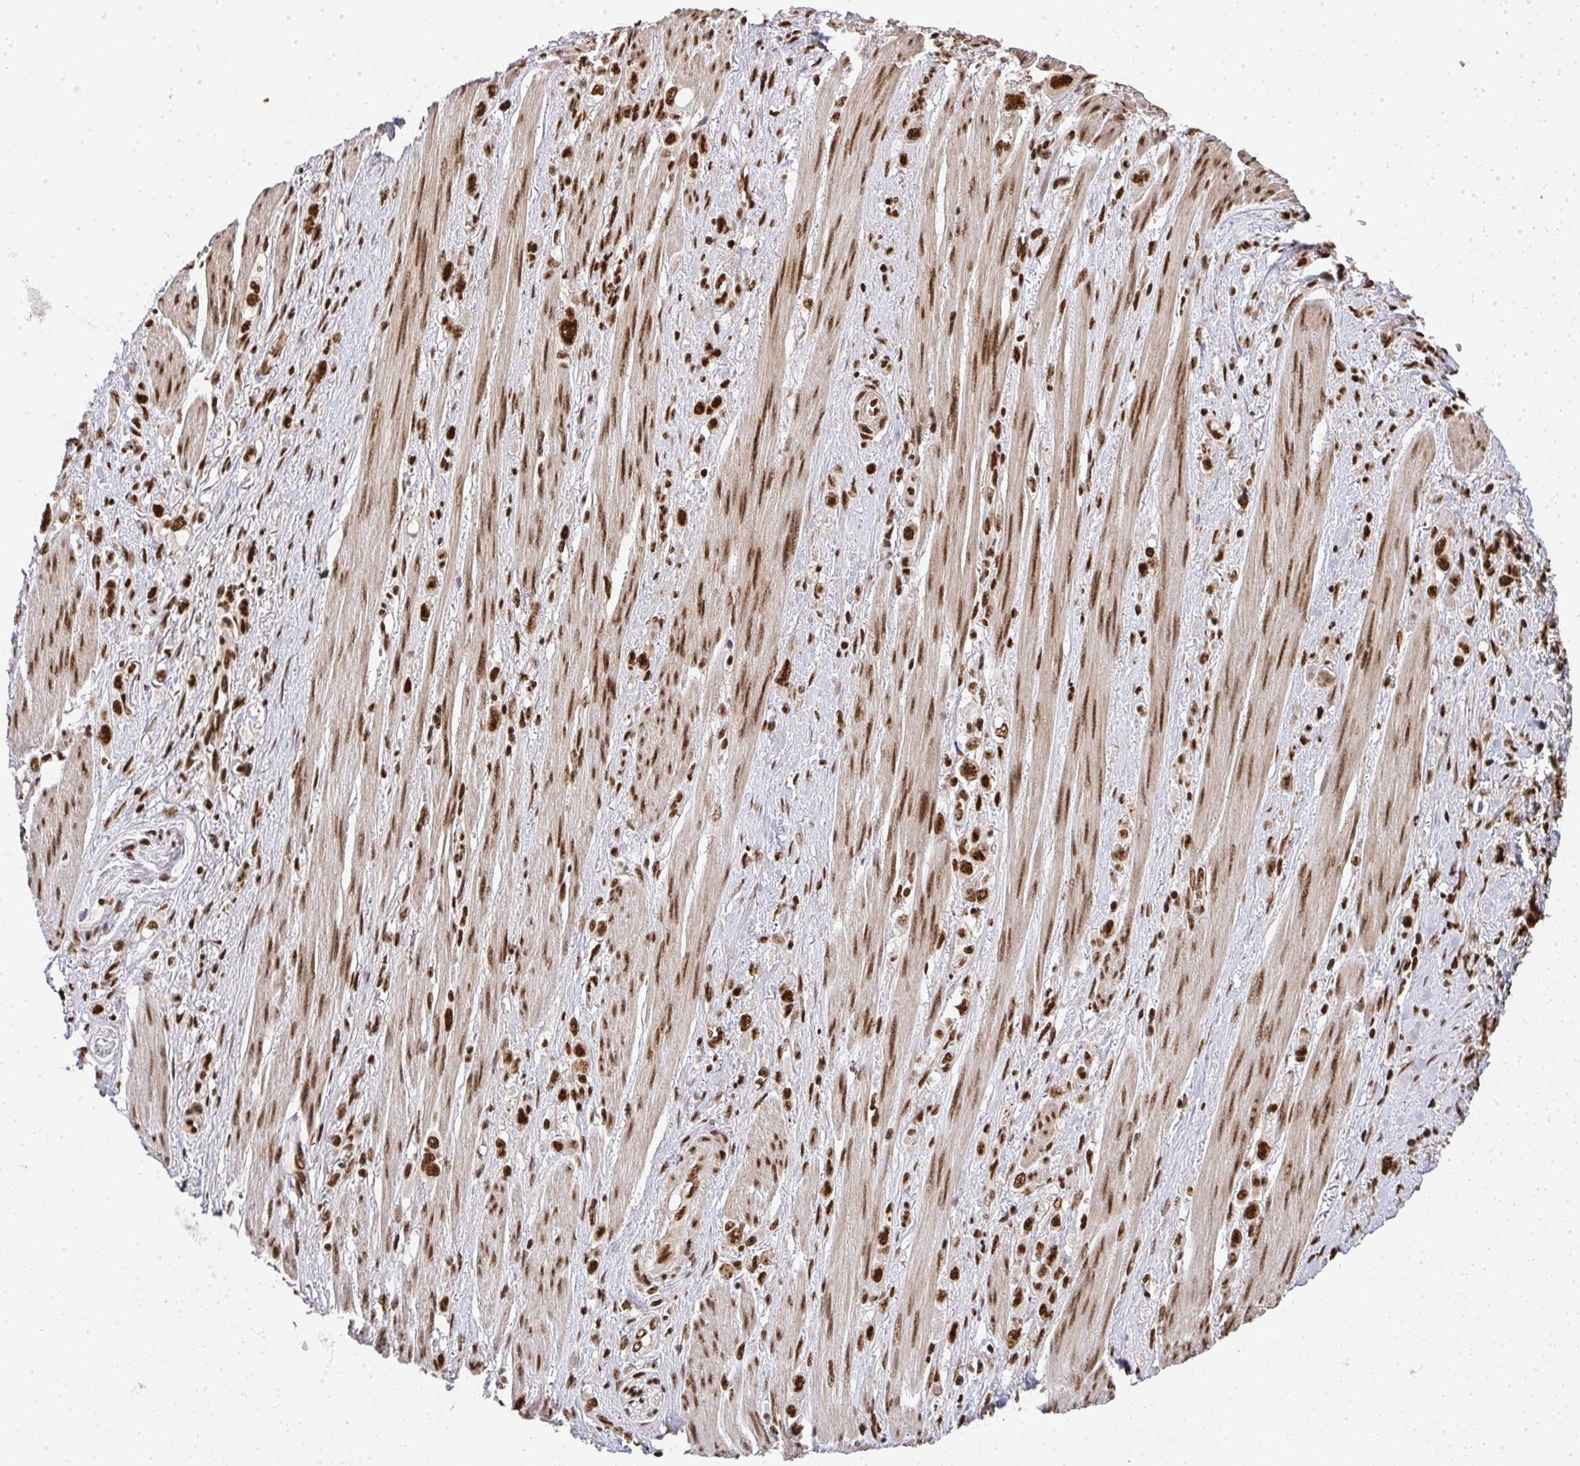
{"staining": {"intensity": "strong", "quantity": ">75%", "location": "nuclear"}, "tissue": "stomach cancer", "cell_type": "Tumor cells", "image_type": "cancer", "snomed": [{"axis": "morphology", "description": "Adenocarcinoma, NOS"}, {"axis": "topography", "description": "Stomach, upper"}], "caption": "Immunohistochemical staining of stomach cancer displays high levels of strong nuclear protein positivity in about >75% of tumor cells.", "gene": "U2AF1", "patient": {"sex": "male", "age": 75}}